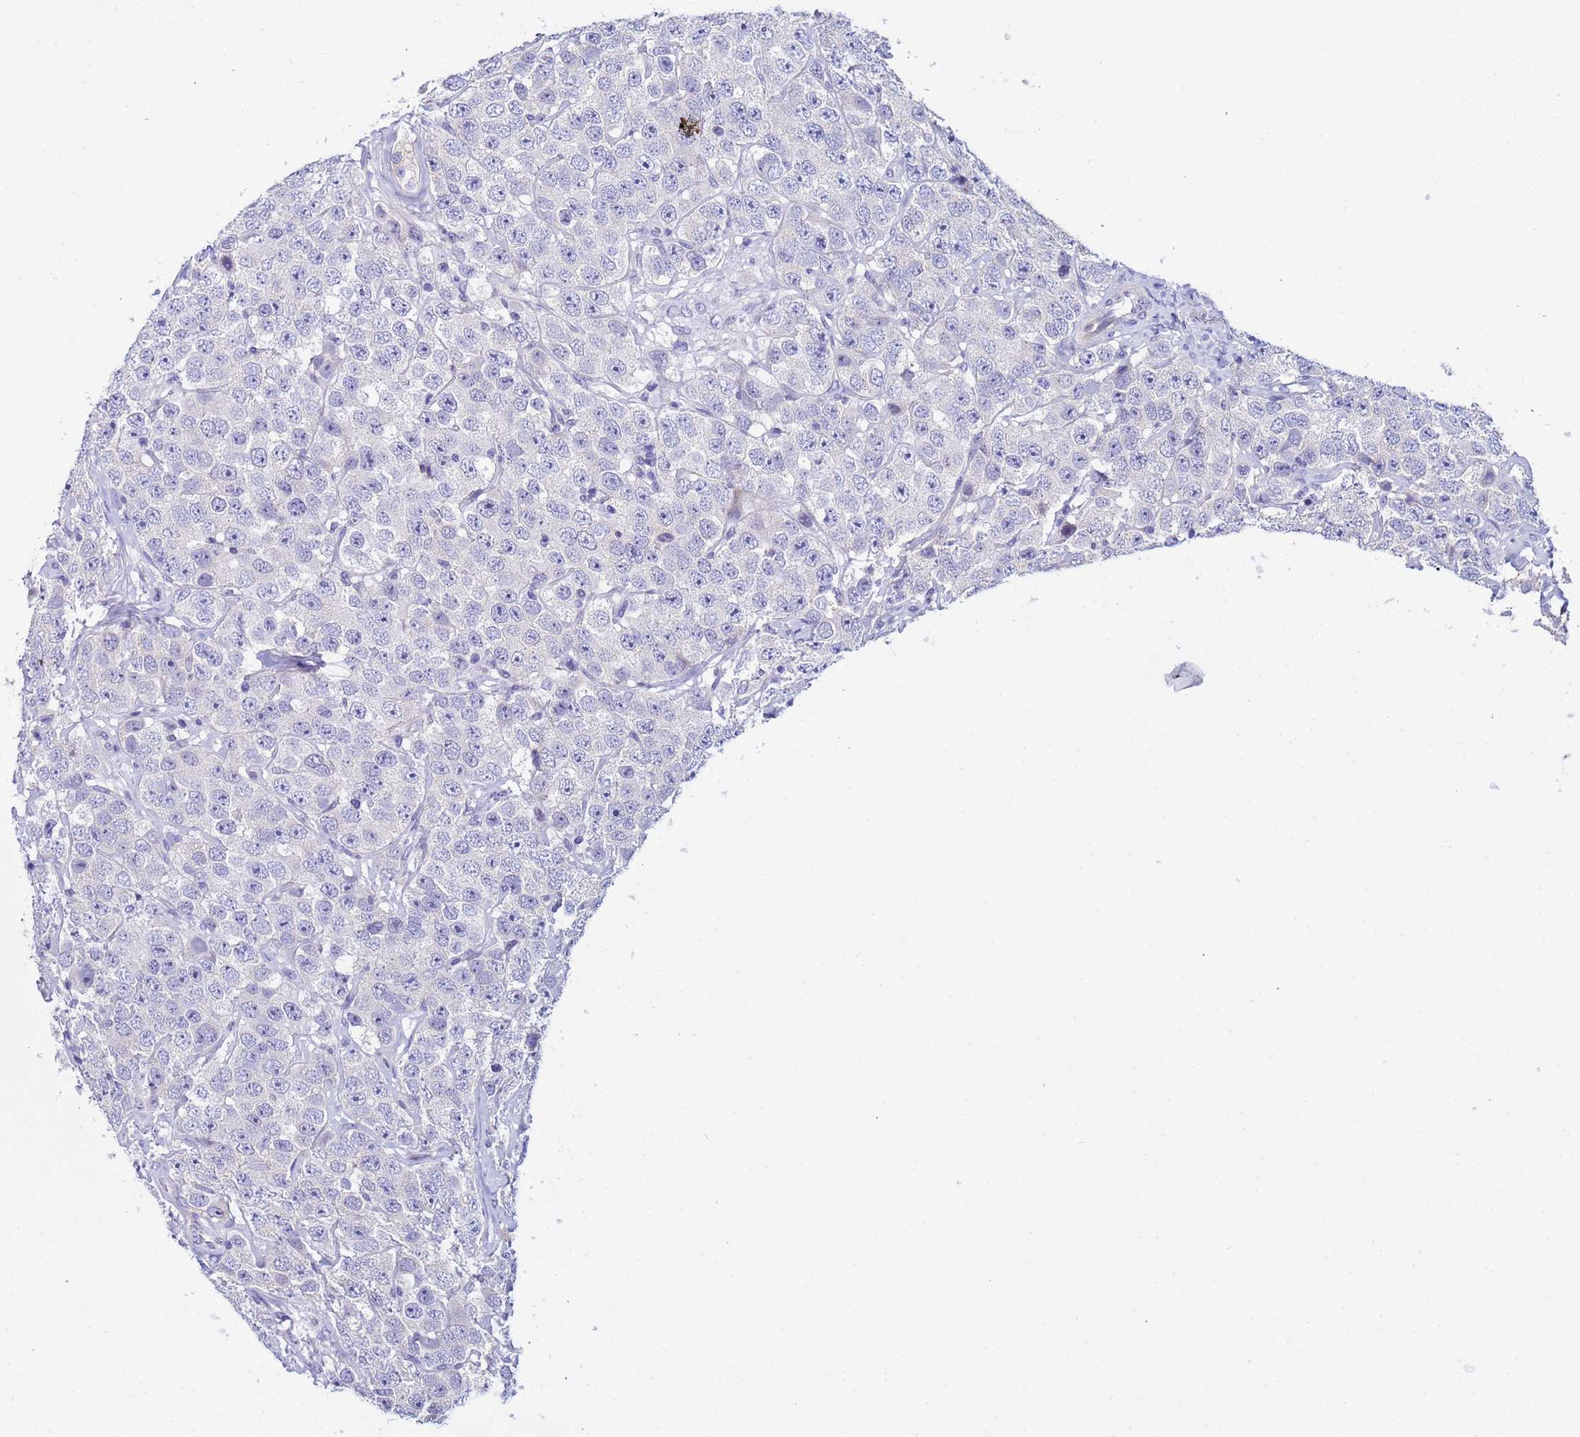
{"staining": {"intensity": "negative", "quantity": "none", "location": "none"}, "tissue": "testis cancer", "cell_type": "Tumor cells", "image_type": "cancer", "snomed": [{"axis": "morphology", "description": "Seminoma, NOS"}, {"axis": "topography", "description": "Testis"}], "caption": "Human testis cancer (seminoma) stained for a protein using immunohistochemistry (IHC) reveals no expression in tumor cells.", "gene": "IGSF11", "patient": {"sex": "male", "age": 28}}